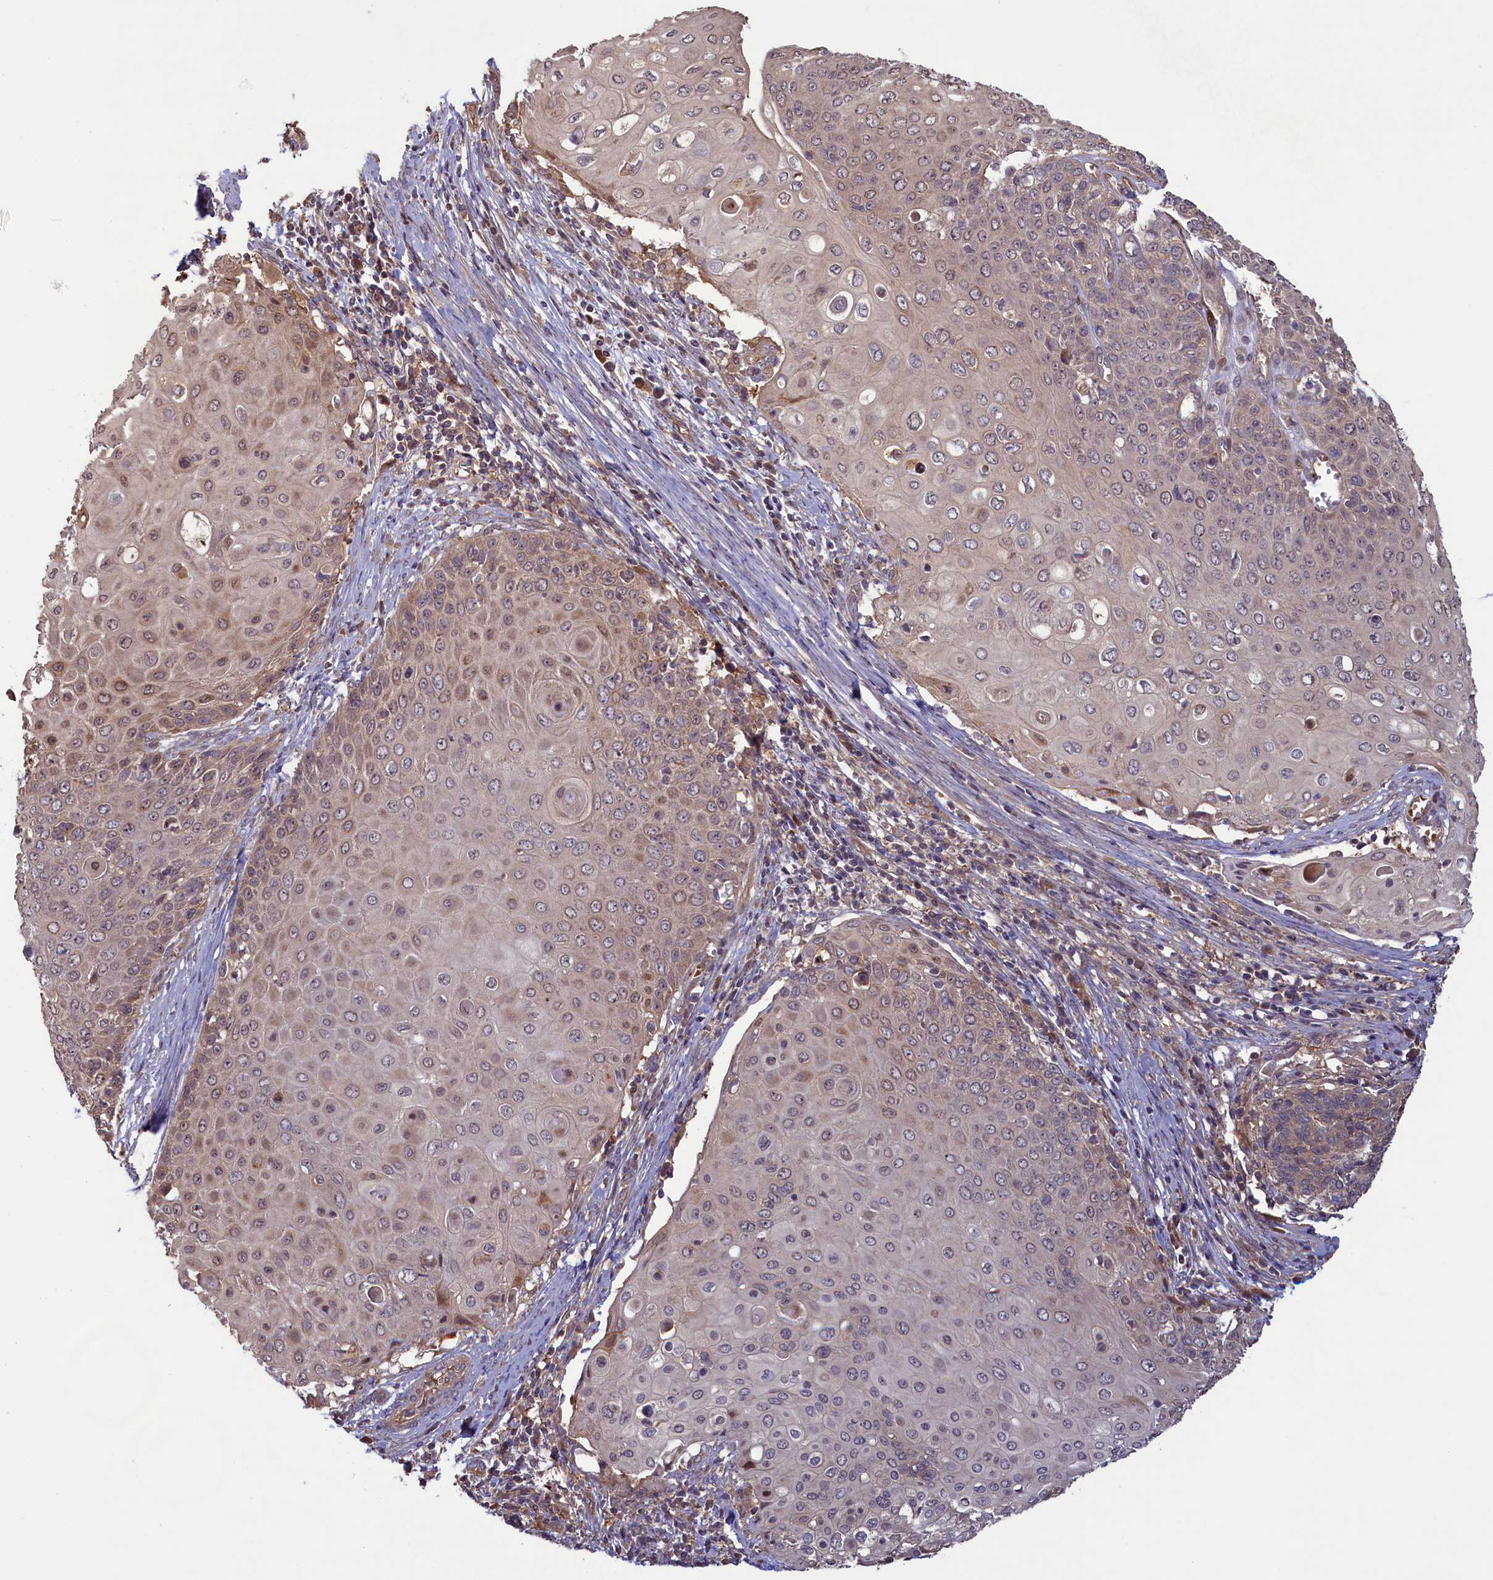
{"staining": {"intensity": "weak", "quantity": "25%-75%", "location": "cytoplasmic/membranous,nuclear"}, "tissue": "cervical cancer", "cell_type": "Tumor cells", "image_type": "cancer", "snomed": [{"axis": "morphology", "description": "Squamous cell carcinoma, NOS"}, {"axis": "topography", "description": "Cervix"}], "caption": "Brown immunohistochemical staining in human cervical cancer demonstrates weak cytoplasmic/membranous and nuclear expression in approximately 25%-75% of tumor cells.", "gene": "CIAO2B", "patient": {"sex": "female", "age": 39}}